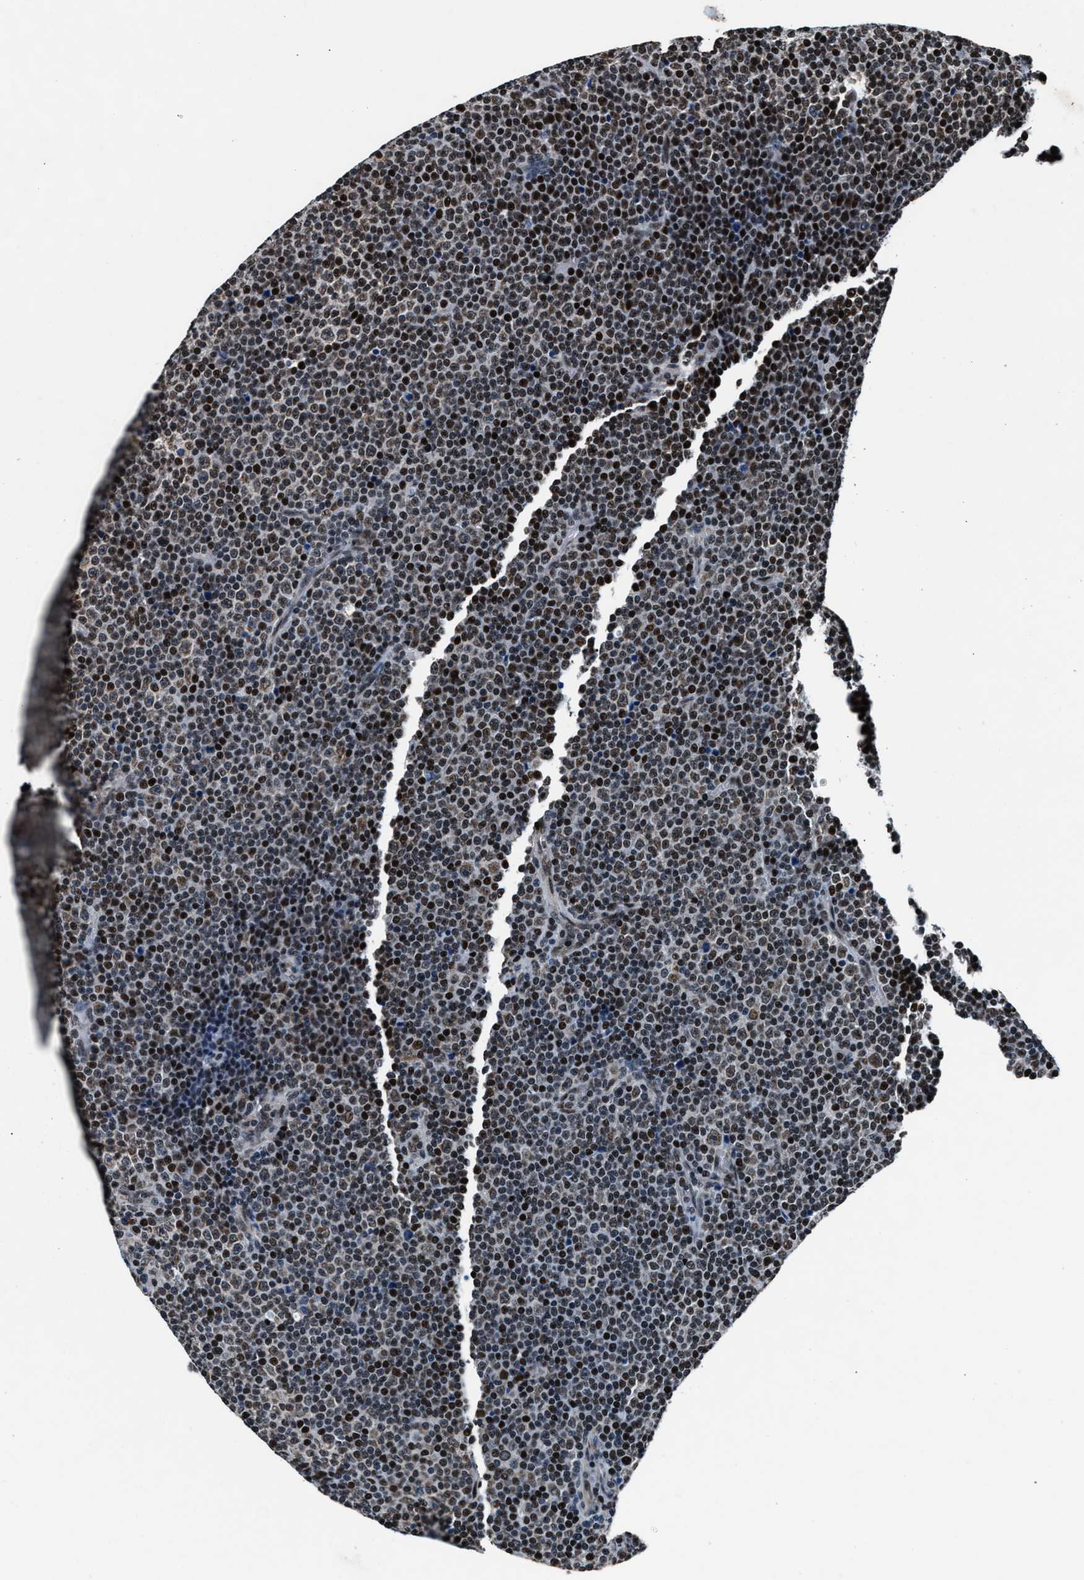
{"staining": {"intensity": "moderate", "quantity": ">75%", "location": "nuclear"}, "tissue": "lymphoma", "cell_type": "Tumor cells", "image_type": "cancer", "snomed": [{"axis": "morphology", "description": "Malignant lymphoma, non-Hodgkin's type, Low grade"}, {"axis": "topography", "description": "Lymph node"}], "caption": "Protein positivity by immunohistochemistry demonstrates moderate nuclear expression in about >75% of tumor cells in low-grade malignant lymphoma, non-Hodgkin's type.", "gene": "PRRC2B", "patient": {"sex": "female", "age": 67}}